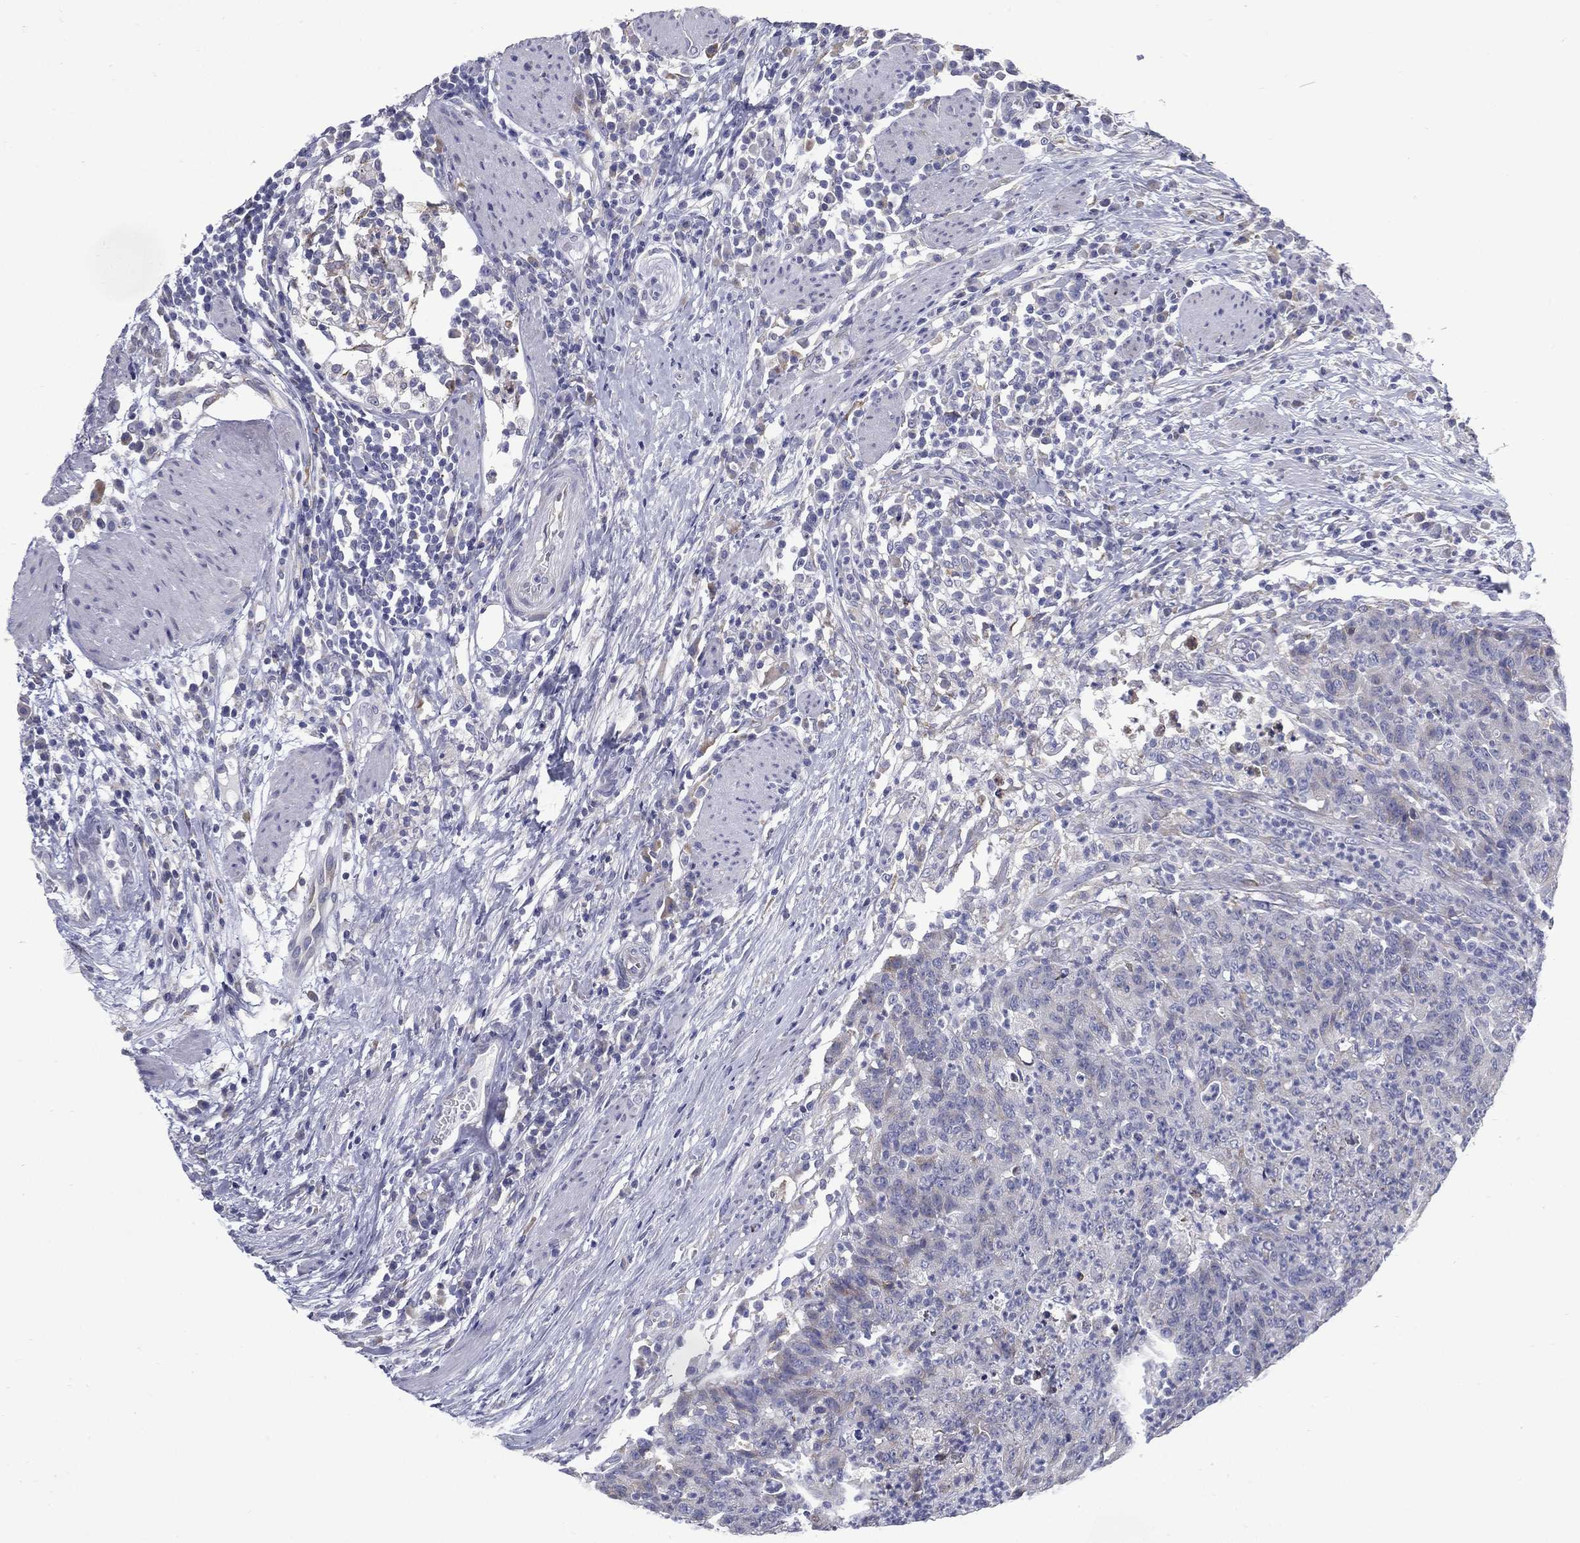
{"staining": {"intensity": "negative", "quantity": "none", "location": "none"}, "tissue": "colorectal cancer", "cell_type": "Tumor cells", "image_type": "cancer", "snomed": [{"axis": "morphology", "description": "Adenocarcinoma, NOS"}, {"axis": "topography", "description": "Colon"}], "caption": "Tumor cells are negative for brown protein staining in colorectal adenocarcinoma.", "gene": "C19orf18", "patient": {"sex": "male", "age": 70}}